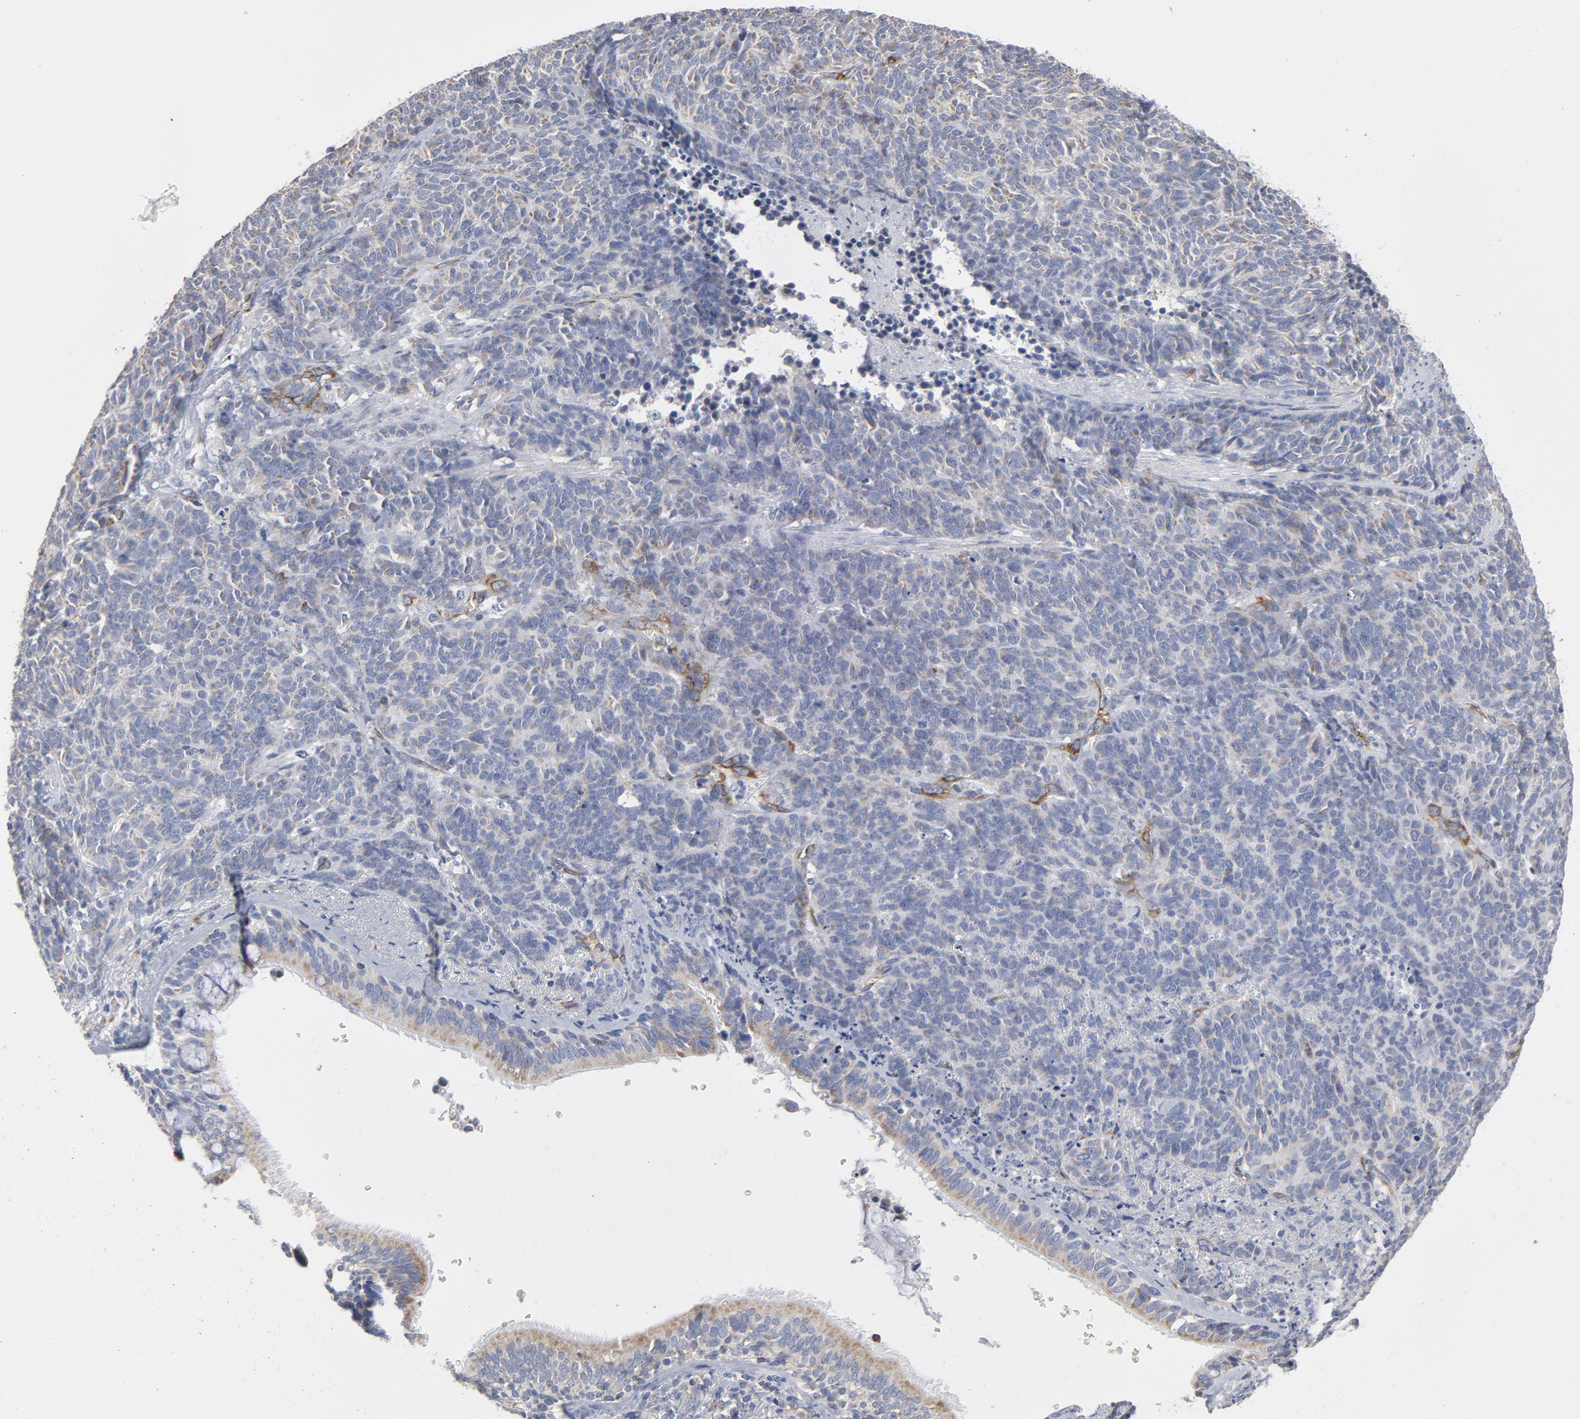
{"staining": {"intensity": "moderate", "quantity": "<25%", "location": "cytoplasmic/membranous"}, "tissue": "lung cancer", "cell_type": "Tumor cells", "image_type": "cancer", "snomed": [{"axis": "morphology", "description": "Neoplasm, malignant, NOS"}, {"axis": "topography", "description": "Lung"}], "caption": "This image displays immunohistochemistry (IHC) staining of lung cancer (malignant neoplasm), with low moderate cytoplasmic/membranous staining in approximately <25% of tumor cells.", "gene": "OXA1L", "patient": {"sex": "female", "age": 58}}